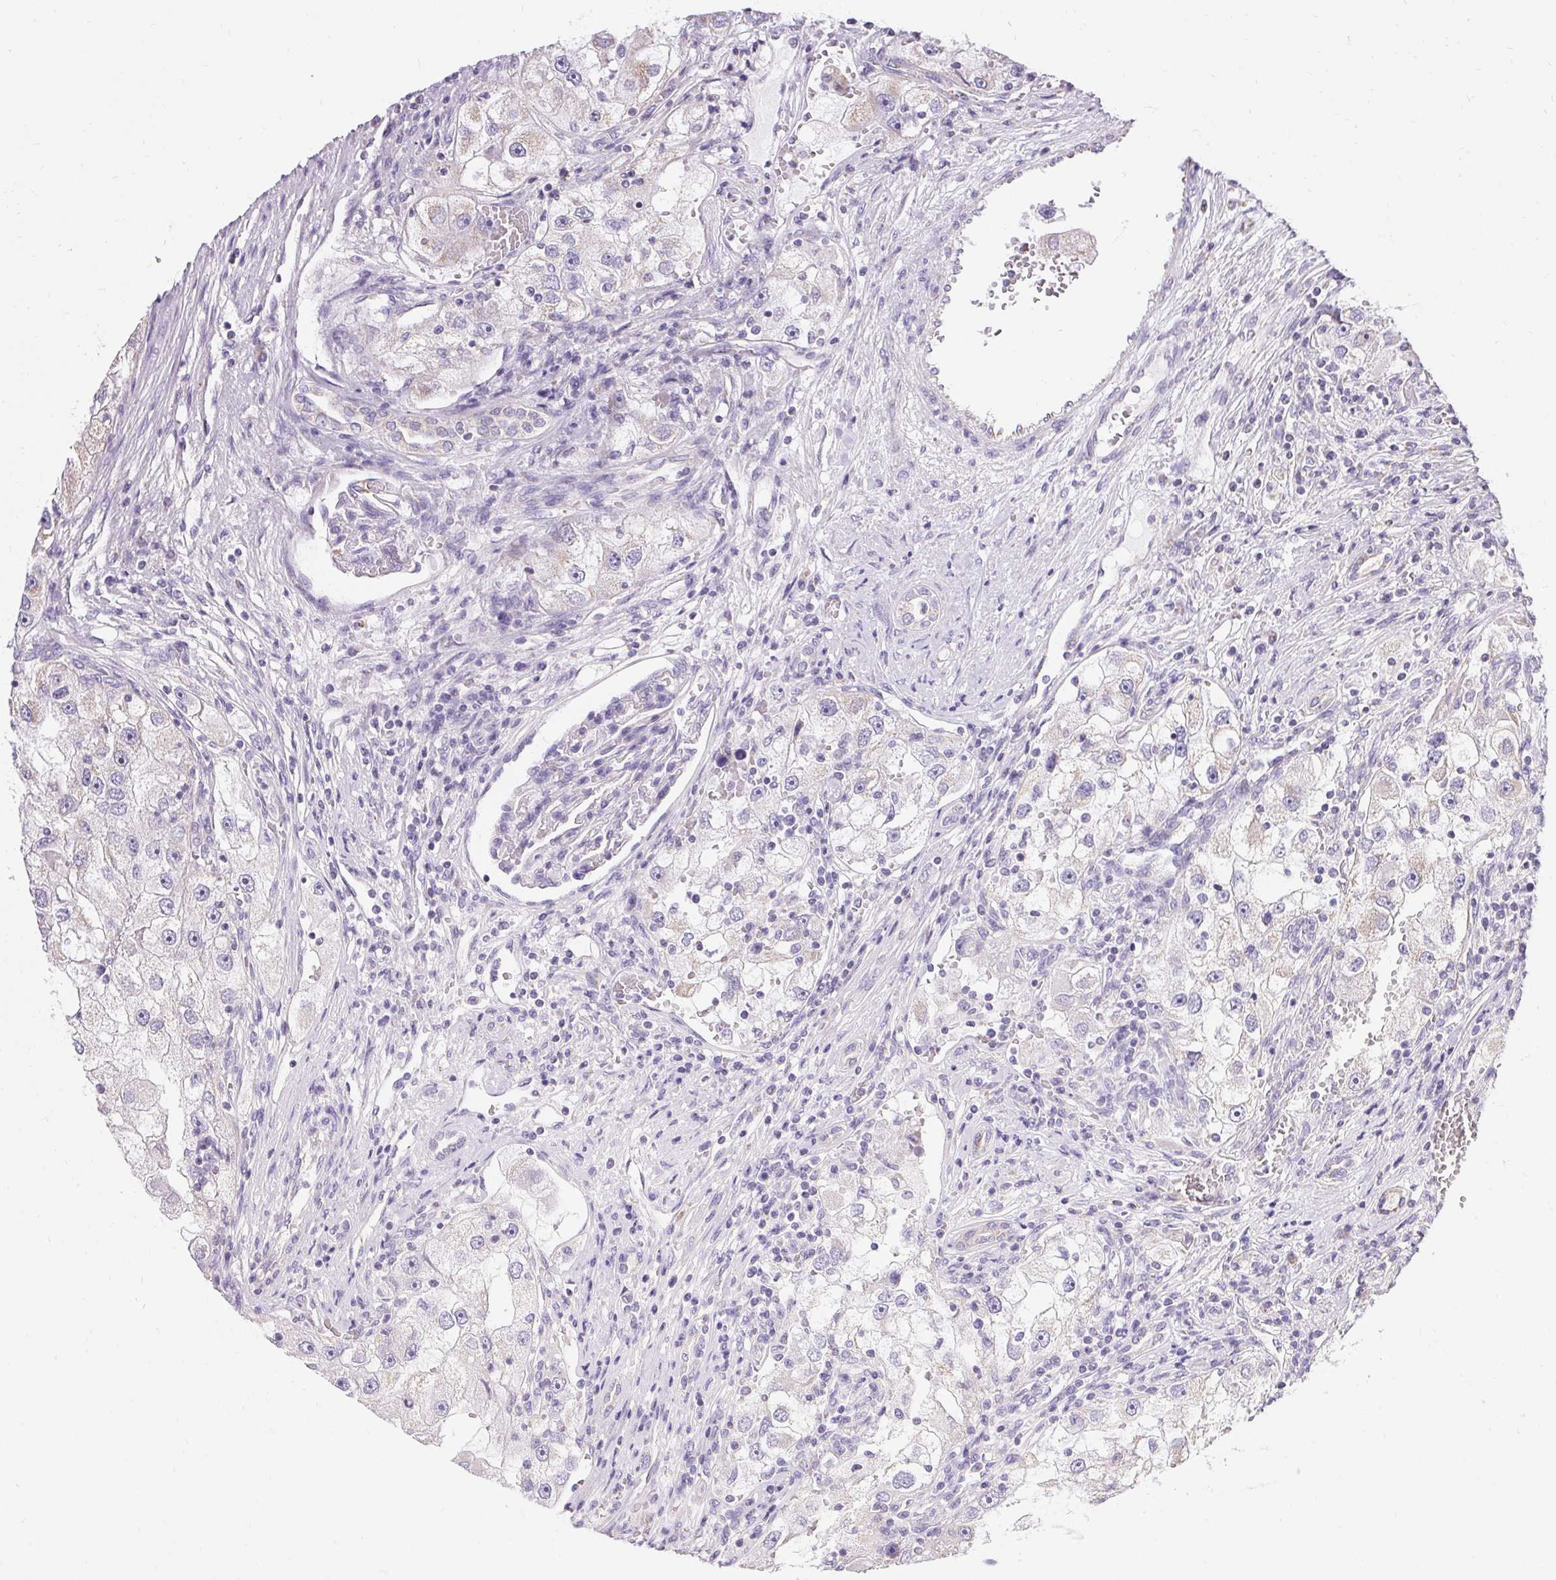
{"staining": {"intensity": "negative", "quantity": "none", "location": "none"}, "tissue": "renal cancer", "cell_type": "Tumor cells", "image_type": "cancer", "snomed": [{"axis": "morphology", "description": "Adenocarcinoma, NOS"}, {"axis": "topography", "description": "Kidney"}], "caption": "A high-resolution micrograph shows IHC staining of renal cancer (adenocarcinoma), which demonstrates no significant expression in tumor cells.", "gene": "ASGR2", "patient": {"sex": "male", "age": 63}}